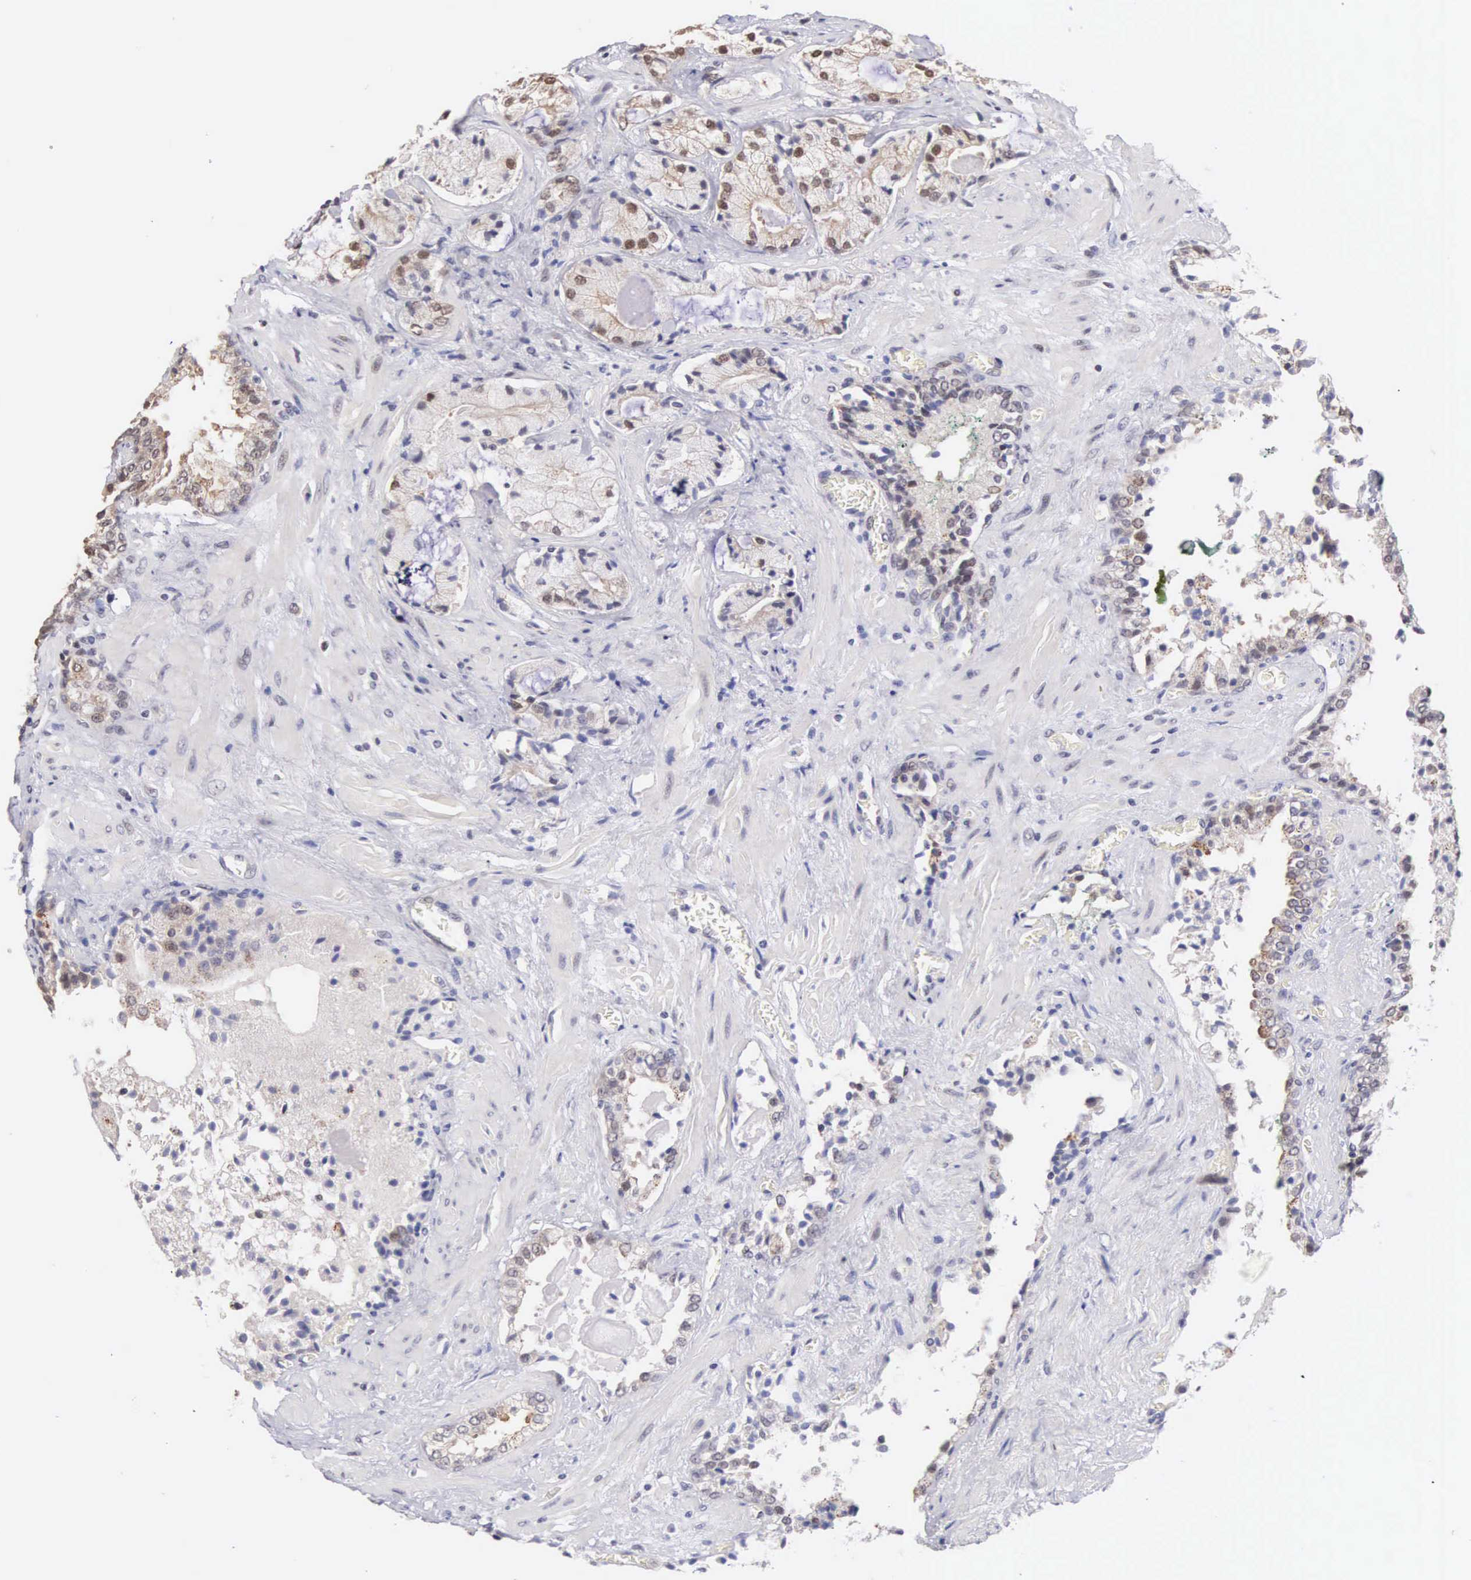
{"staining": {"intensity": "weak", "quantity": "25%-75%", "location": "cytoplasmic/membranous"}, "tissue": "prostate cancer", "cell_type": "Tumor cells", "image_type": "cancer", "snomed": [{"axis": "morphology", "description": "Adenocarcinoma, Medium grade"}, {"axis": "topography", "description": "Prostate"}], "caption": "A brown stain shows weak cytoplasmic/membranous staining of a protein in human prostate cancer (adenocarcinoma (medium-grade)) tumor cells.", "gene": "HMGXB4", "patient": {"sex": "male", "age": 70}}